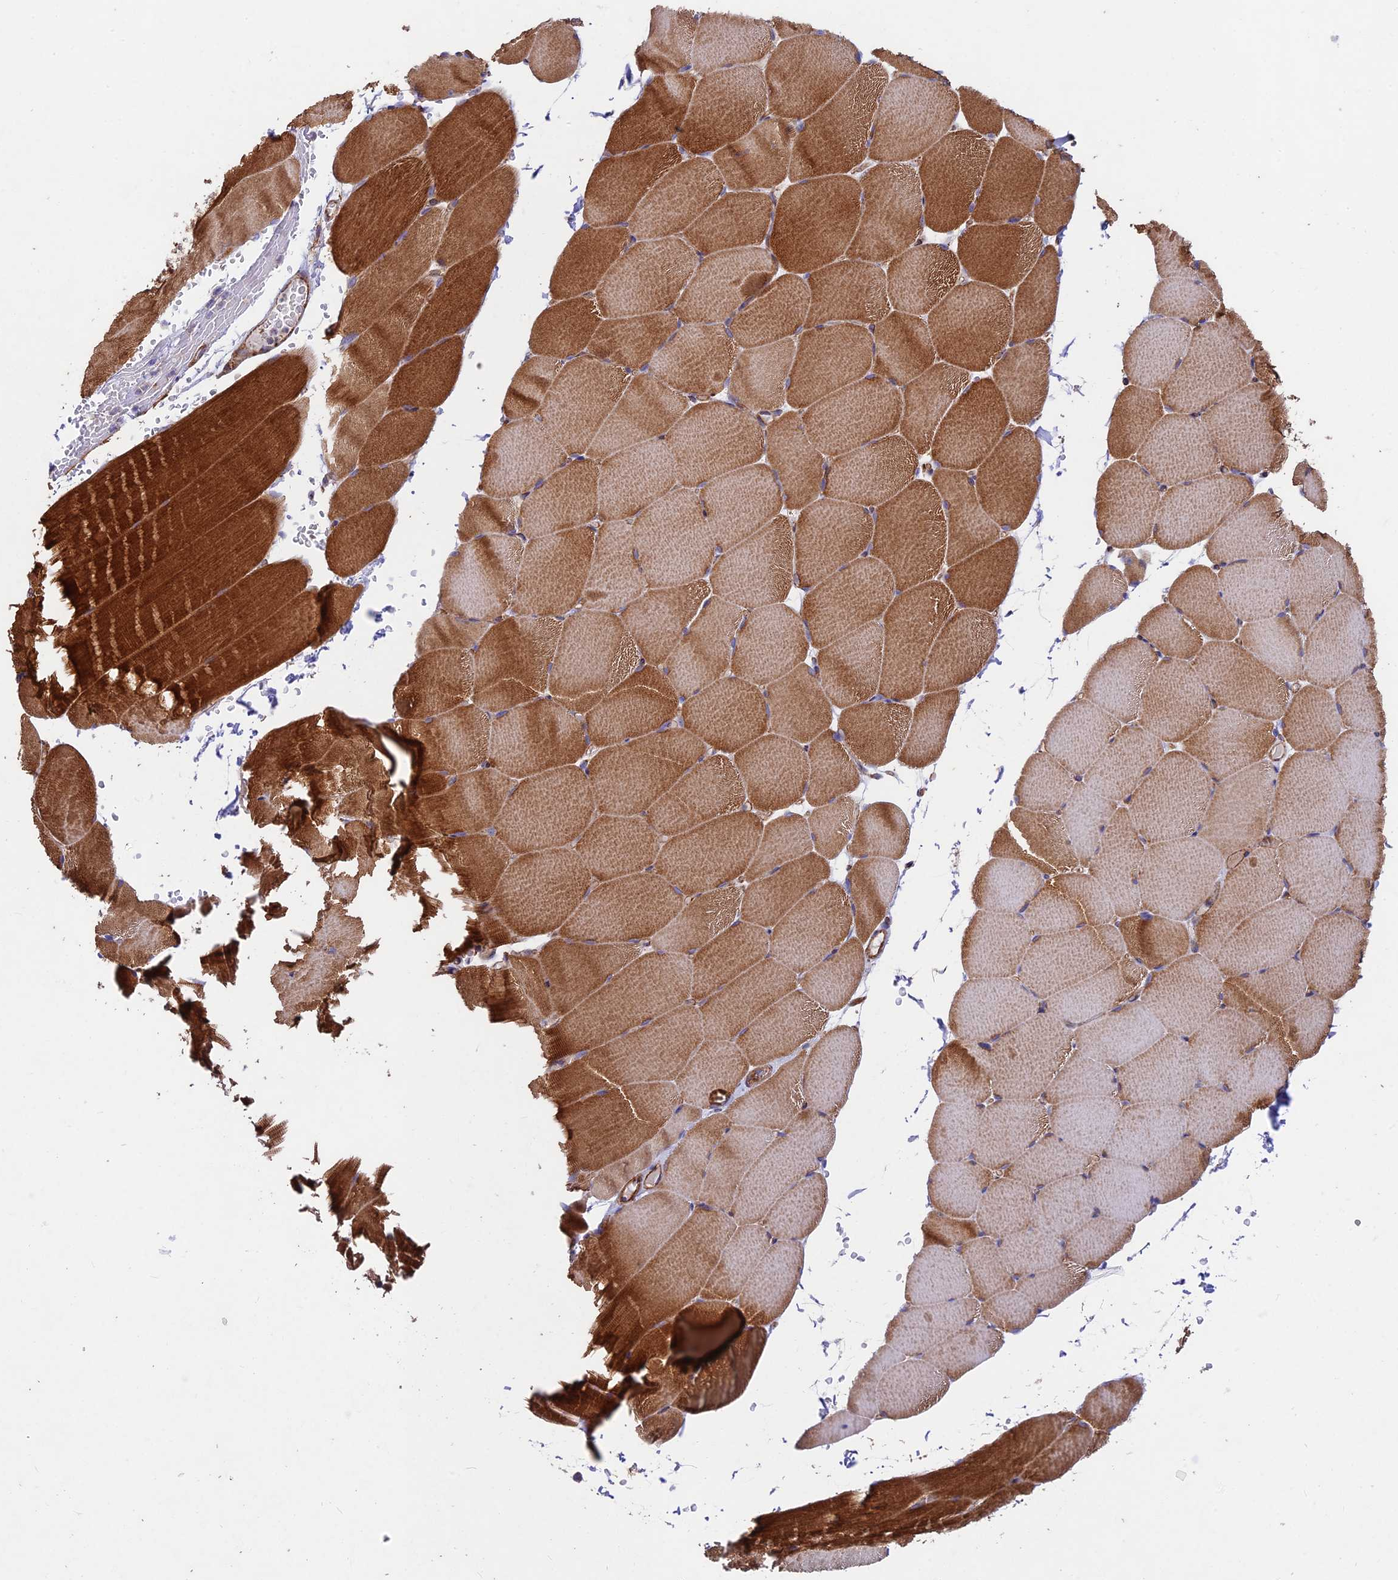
{"staining": {"intensity": "strong", "quantity": "25%-75%", "location": "cytoplasmic/membranous"}, "tissue": "skeletal muscle", "cell_type": "Myocytes", "image_type": "normal", "snomed": [{"axis": "morphology", "description": "Normal tissue, NOS"}, {"axis": "topography", "description": "Skeletal muscle"}, {"axis": "topography", "description": "Parathyroid gland"}], "caption": "Immunohistochemical staining of unremarkable human skeletal muscle demonstrates strong cytoplasmic/membranous protein staining in about 25%-75% of myocytes.", "gene": "KHDC3L", "patient": {"sex": "female", "age": 37}}